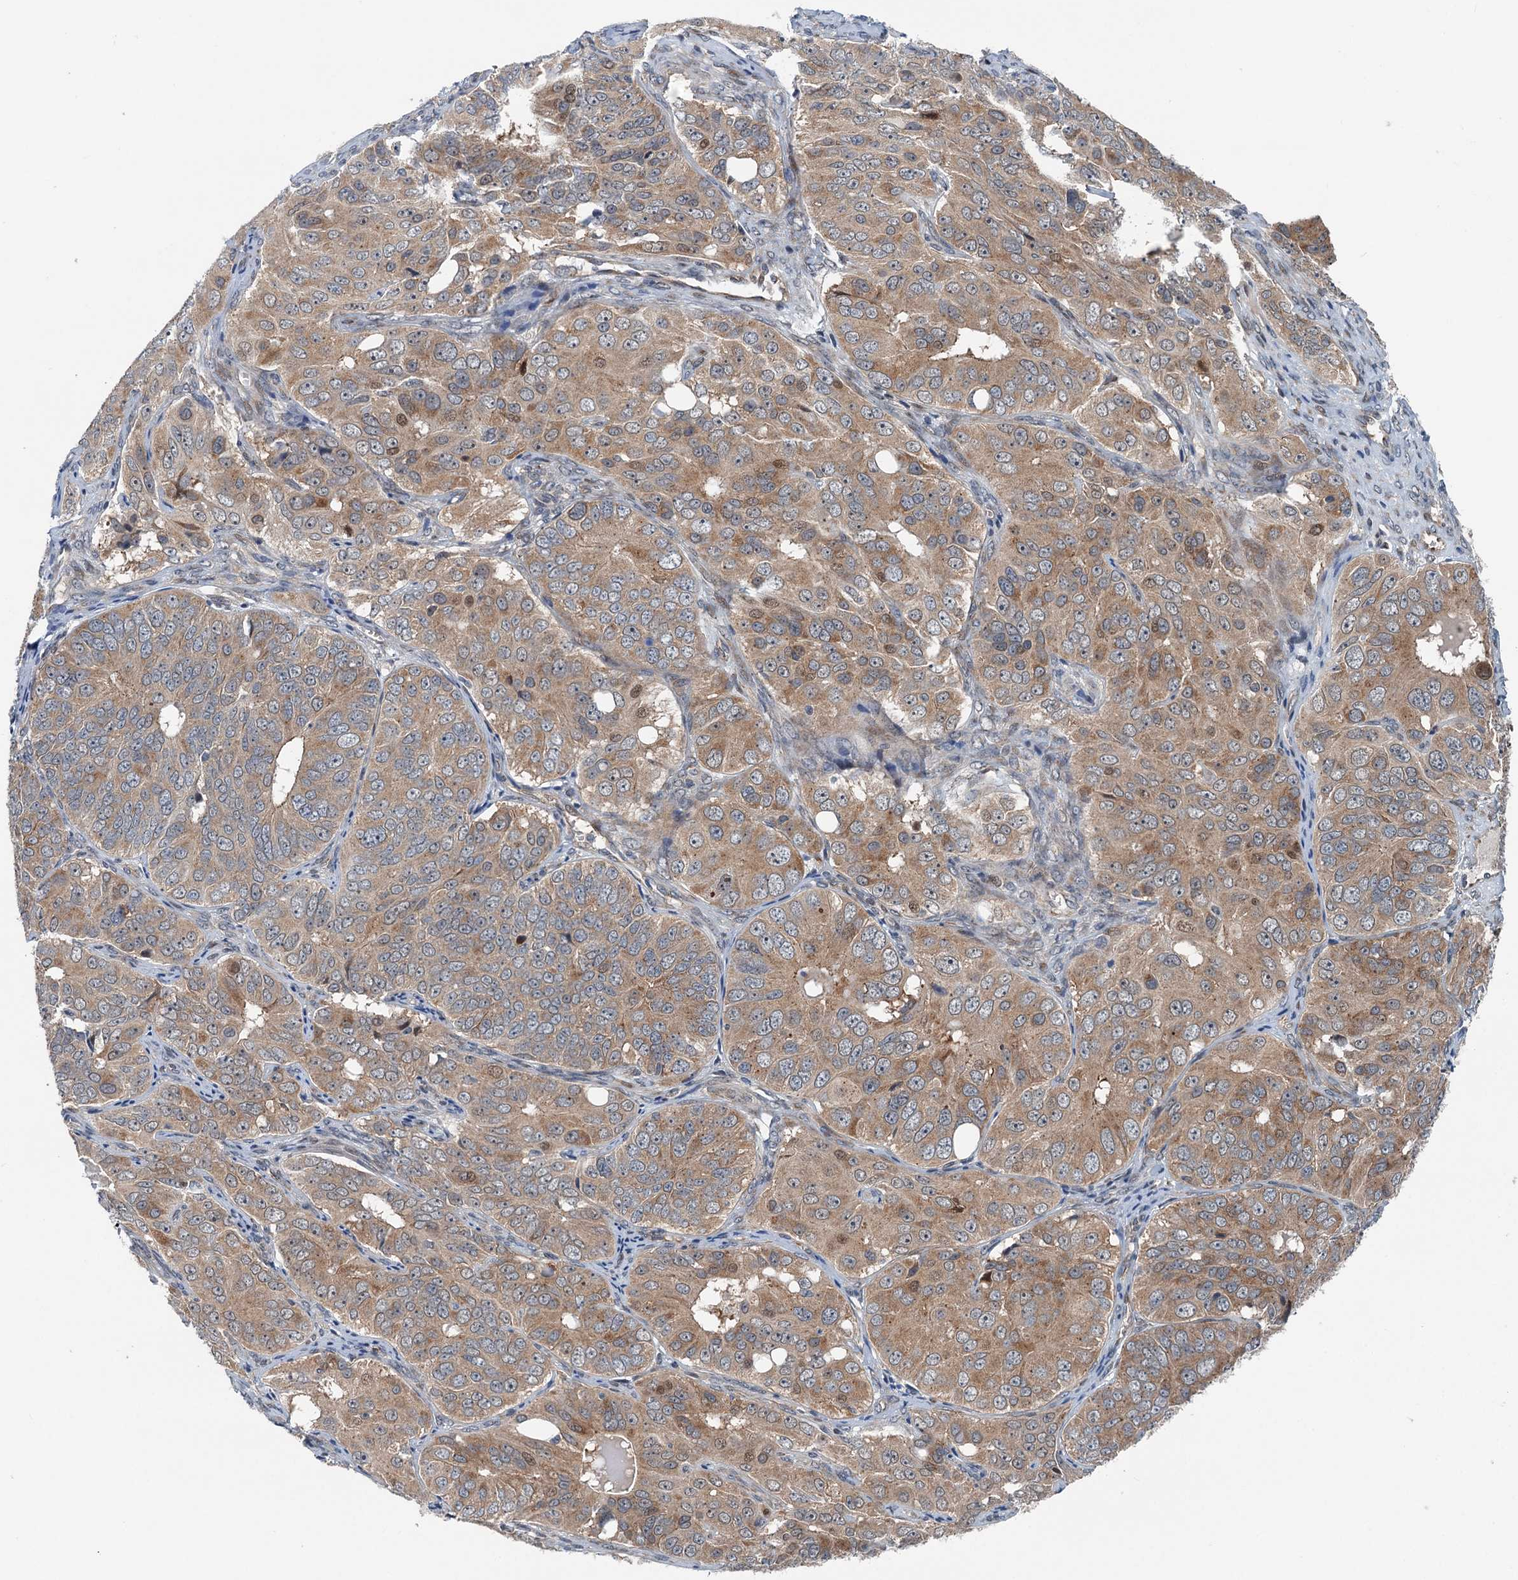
{"staining": {"intensity": "moderate", "quantity": ">75%", "location": "cytoplasmic/membranous"}, "tissue": "ovarian cancer", "cell_type": "Tumor cells", "image_type": "cancer", "snomed": [{"axis": "morphology", "description": "Carcinoma, endometroid"}, {"axis": "topography", "description": "Ovary"}], "caption": "IHC histopathology image of neoplastic tissue: endometroid carcinoma (ovarian) stained using immunohistochemistry reveals medium levels of moderate protein expression localized specifically in the cytoplasmic/membranous of tumor cells, appearing as a cytoplasmic/membranous brown color.", "gene": "DYNC2I2", "patient": {"sex": "female", "age": 51}}